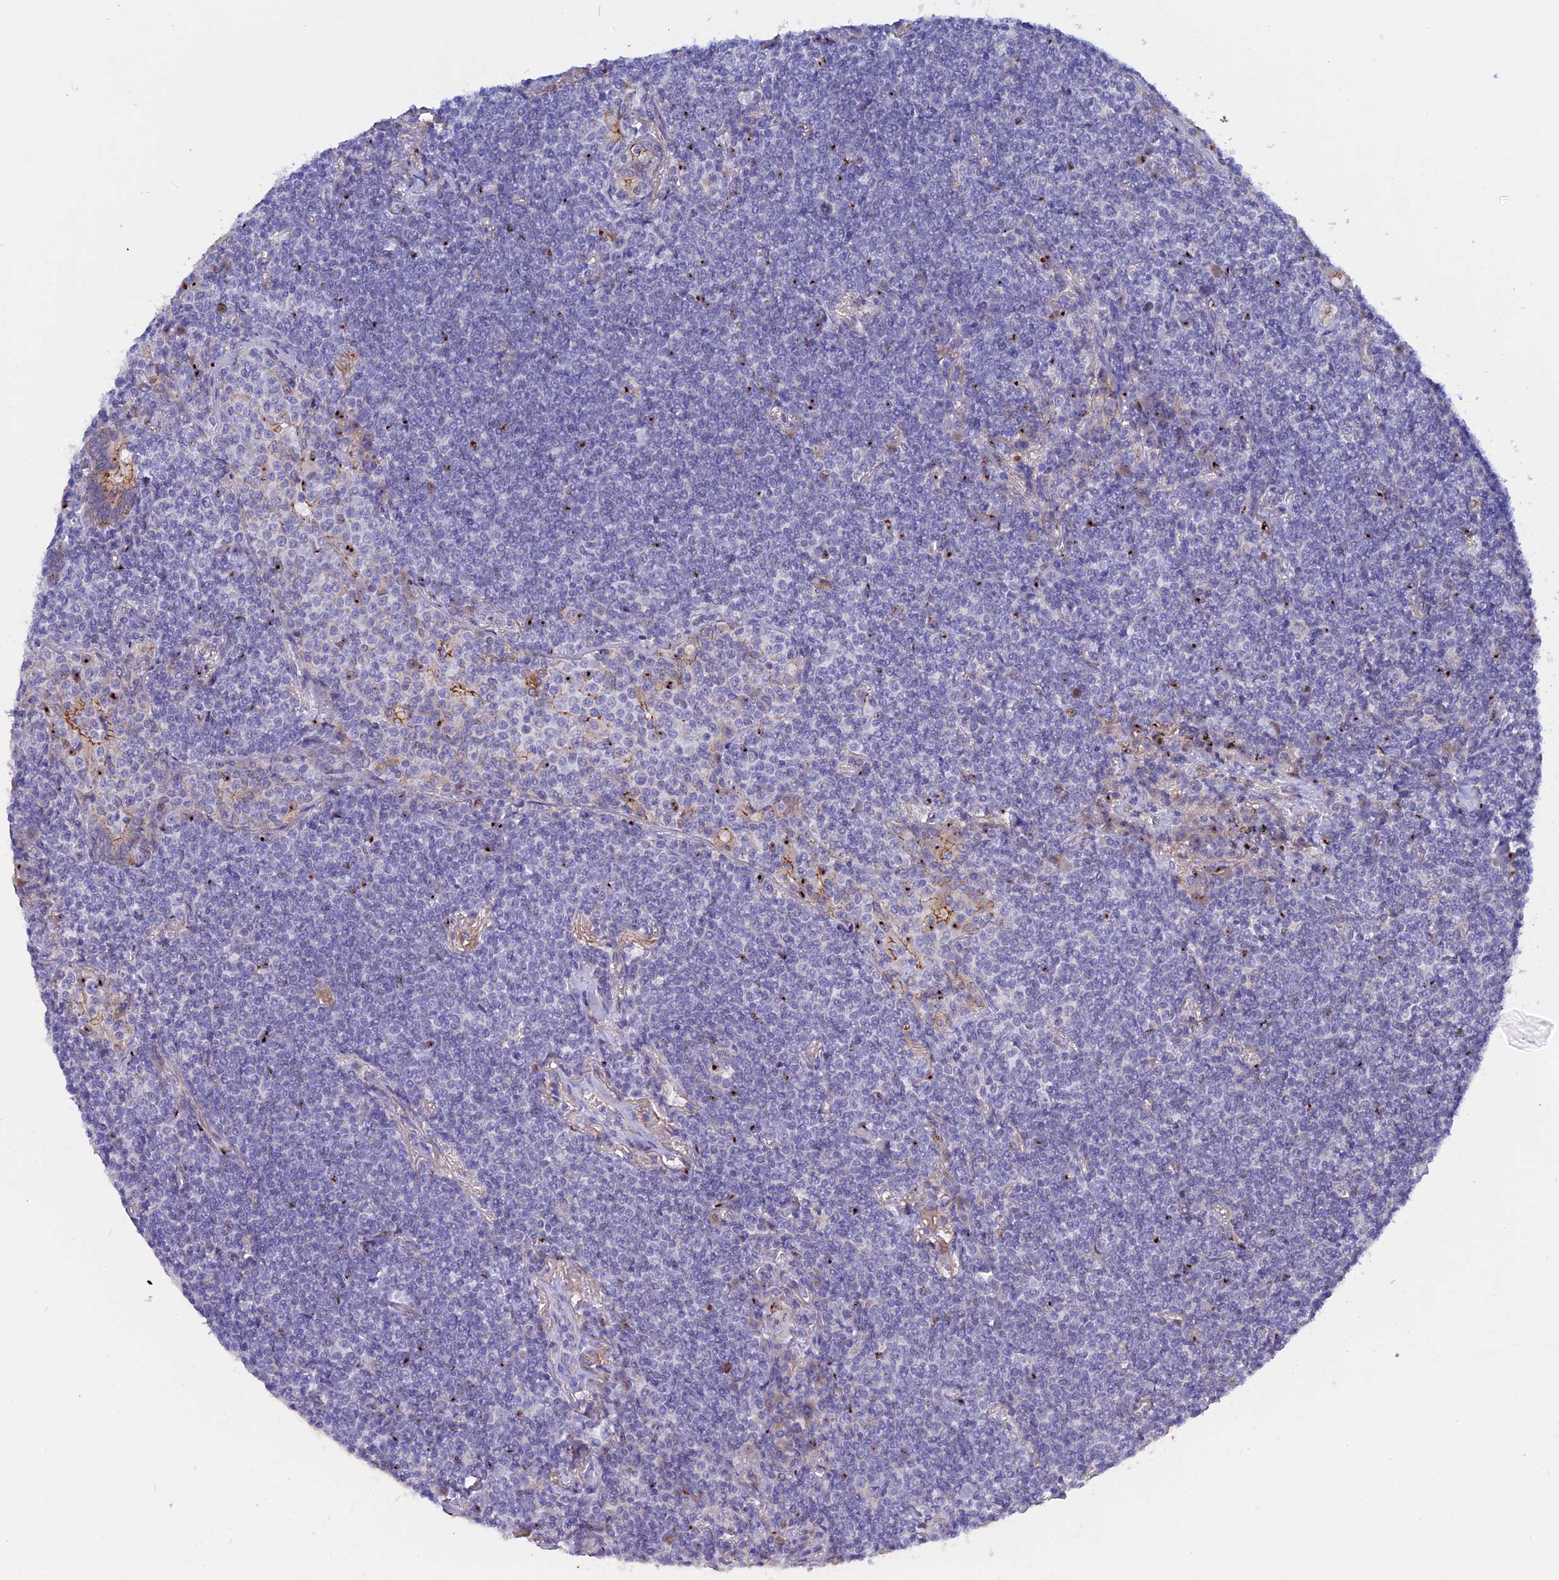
{"staining": {"intensity": "negative", "quantity": "none", "location": "none"}, "tissue": "lymphoma", "cell_type": "Tumor cells", "image_type": "cancer", "snomed": [{"axis": "morphology", "description": "Malignant lymphoma, non-Hodgkin's type, Low grade"}, {"axis": "topography", "description": "Lung"}], "caption": "Histopathology image shows no significant protein staining in tumor cells of low-grade malignant lymphoma, non-Hodgkin's type.", "gene": "GK5", "patient": {"sex": "female", "age": 71}}